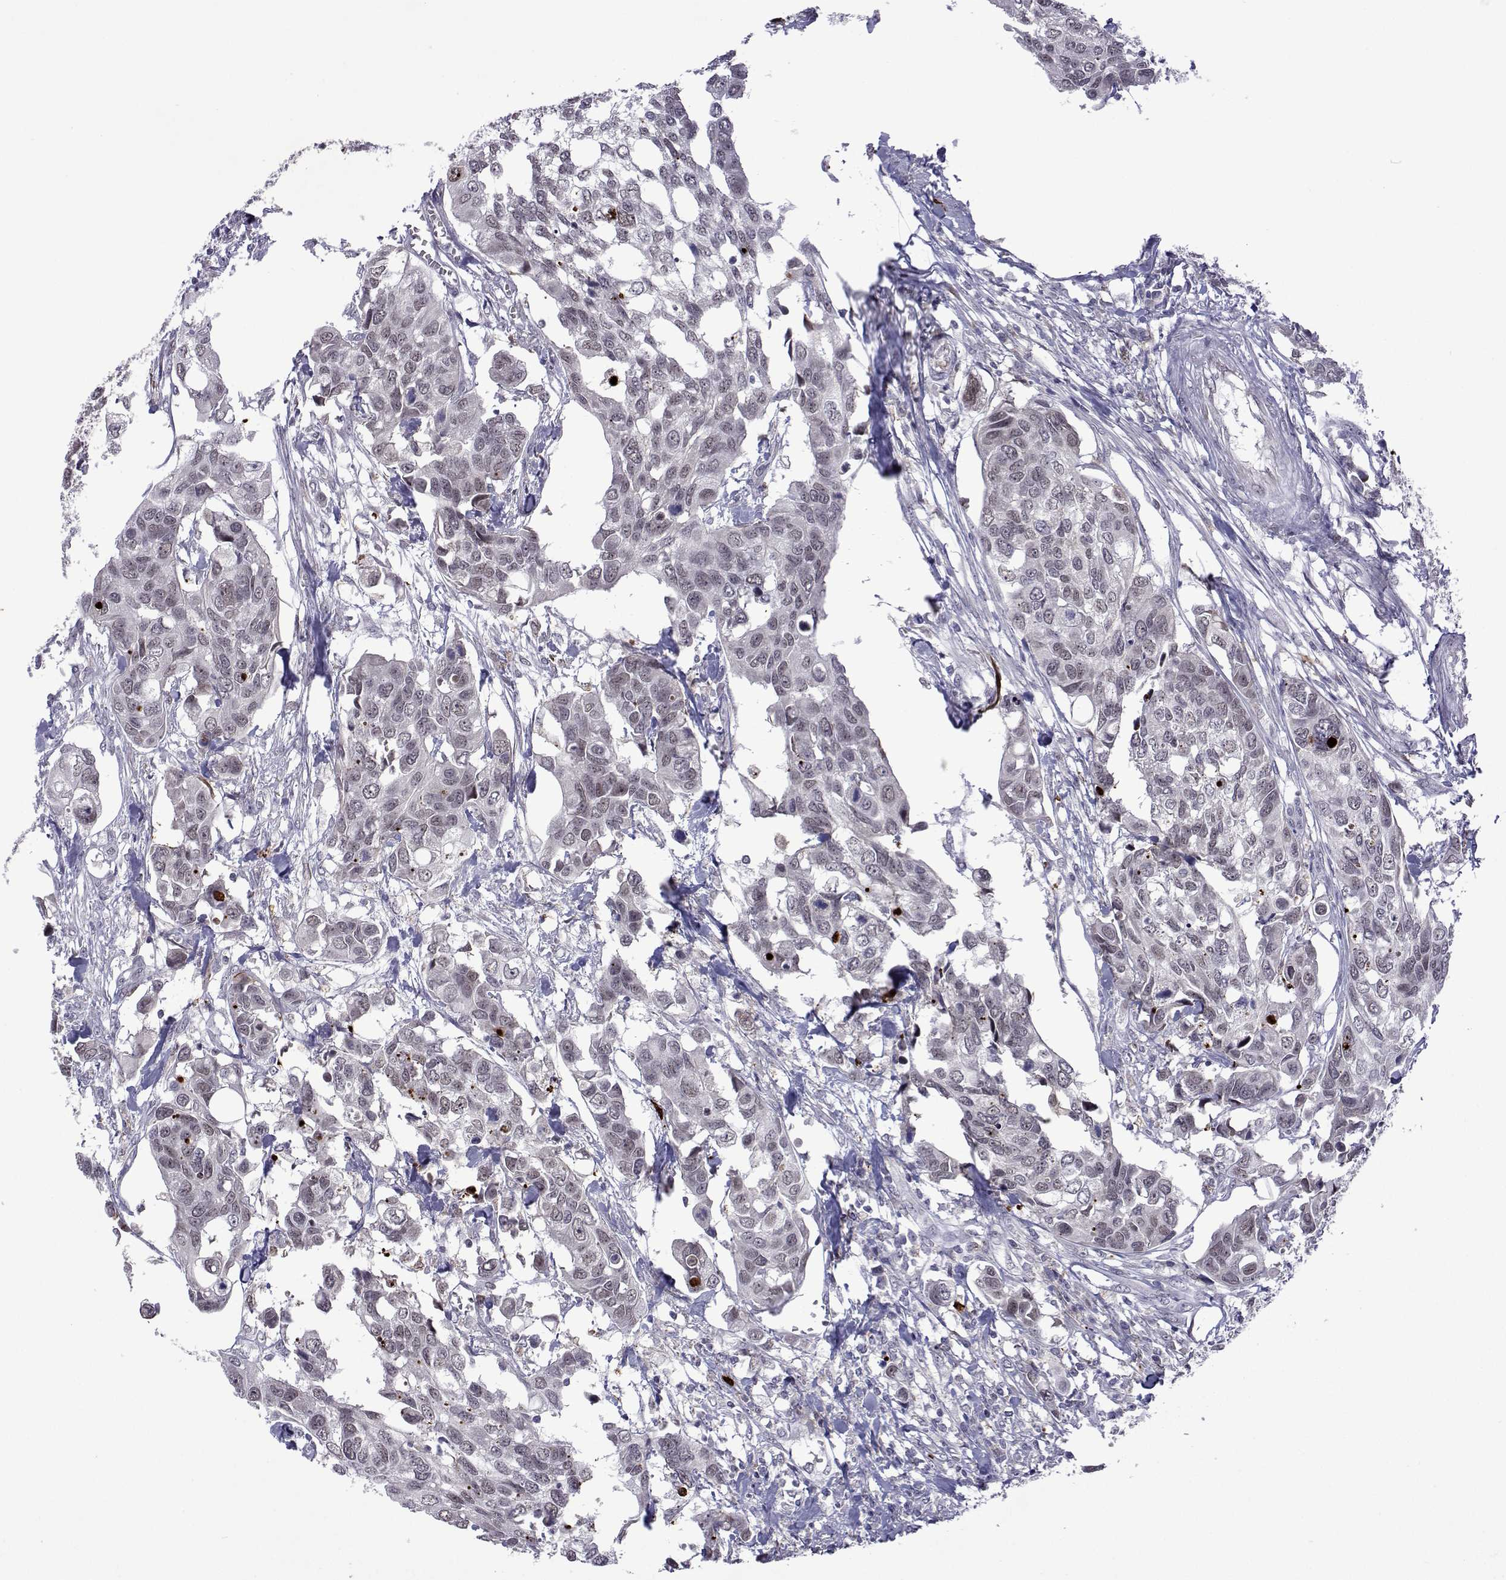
{"staining": {"intensity": "weak", "quantity": "<25%", "location": "nuclear"}, "tissue": "urothelial cancer", "cell_type": "Tumor cells", "image_type": "cancer", "snomed": [{"axis": "morphology", "description": "Urothelial carcinoma, High grade"}, {"axis": "topography", "description": "Urinary bladder"}], "caption": "A photomicrograph of human urothelial cancer is negative for staining in tumor cells.", "gene": "EFCAB3", "patient": {"sex": "male", "age": 60}}